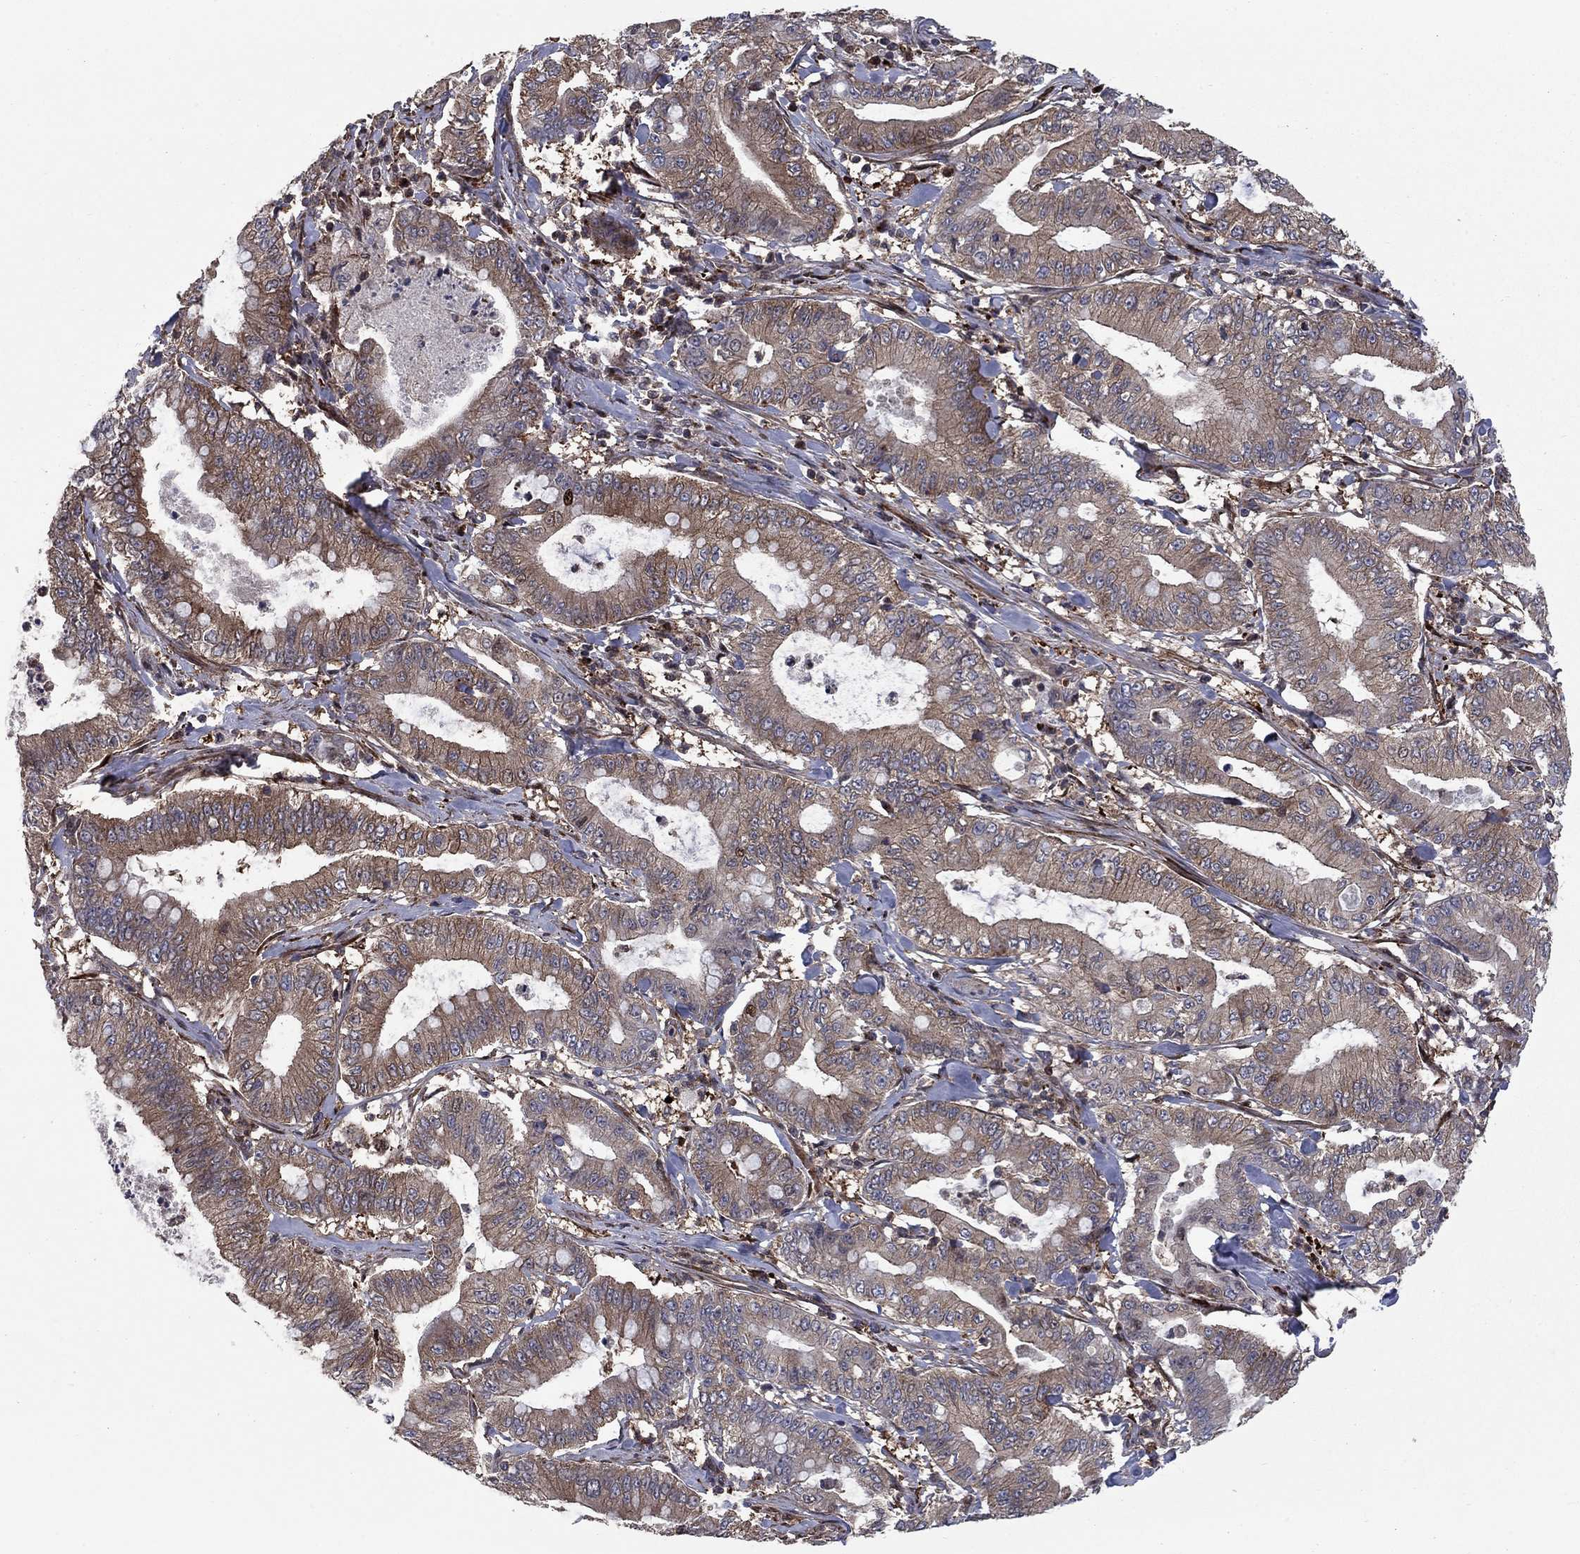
{"staining": {"intensity": "moderate", "quantity": ">75%", "location": "cytoplasmic/membranous"}, "tissue": "pancreatic cancer", "cell_type": "Tumor cells", "image_type": "cancer", "snomed": [{"axis": "morphology", "description": "Adenocarcinoma, NOS"}, {"axis": "topography", "description": "Pancreas"}], "caption": "The photomicrograph shows immunohistochemical staining of pancreatic cancer. There is moderate cytoplasmic/membranous expression is appreciated in approximately >75% of tumor cells. (brown staining indicates protein expression, while blue staining denotes nuclei).", "gene": "HDAC4", "patient": {"sex": "male", "age": 71}}